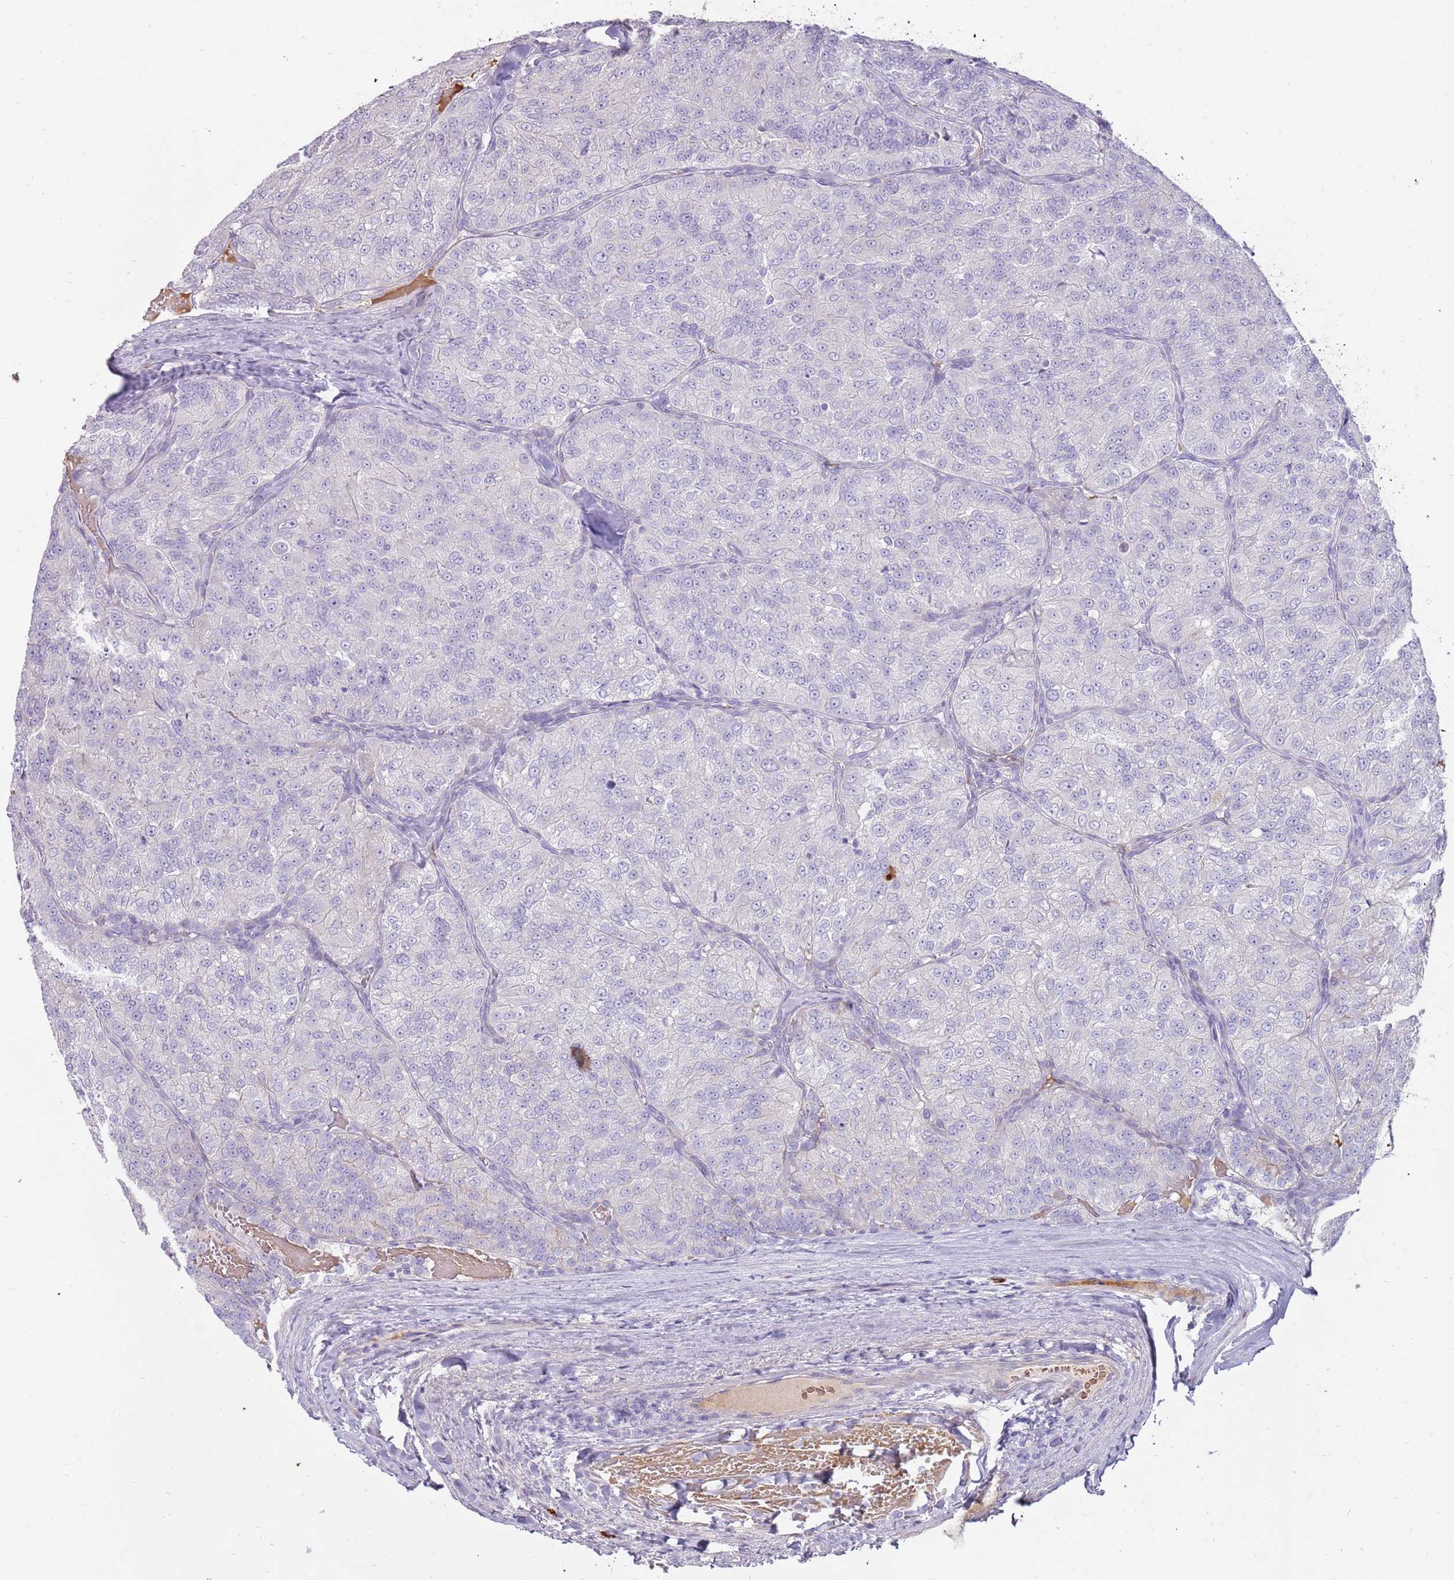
{"staining": {"intensity": "negative", "quantity": "none", "location": "none"}, "tissue": "renal cancer", "cell_type": "Tumor cells", "image_type": "cancer", "snomed": [{"axis": "morphology", "description": "Adenocarcinoma, NOS"}, {"axis": "topography", "description": "Kidney"}], "caption": "A histopathology image of human renal adenocarcinoma is negative for staining in tumor cells.", "gene": "MCUB", "patient": {"sex": "female", "age": 63}}